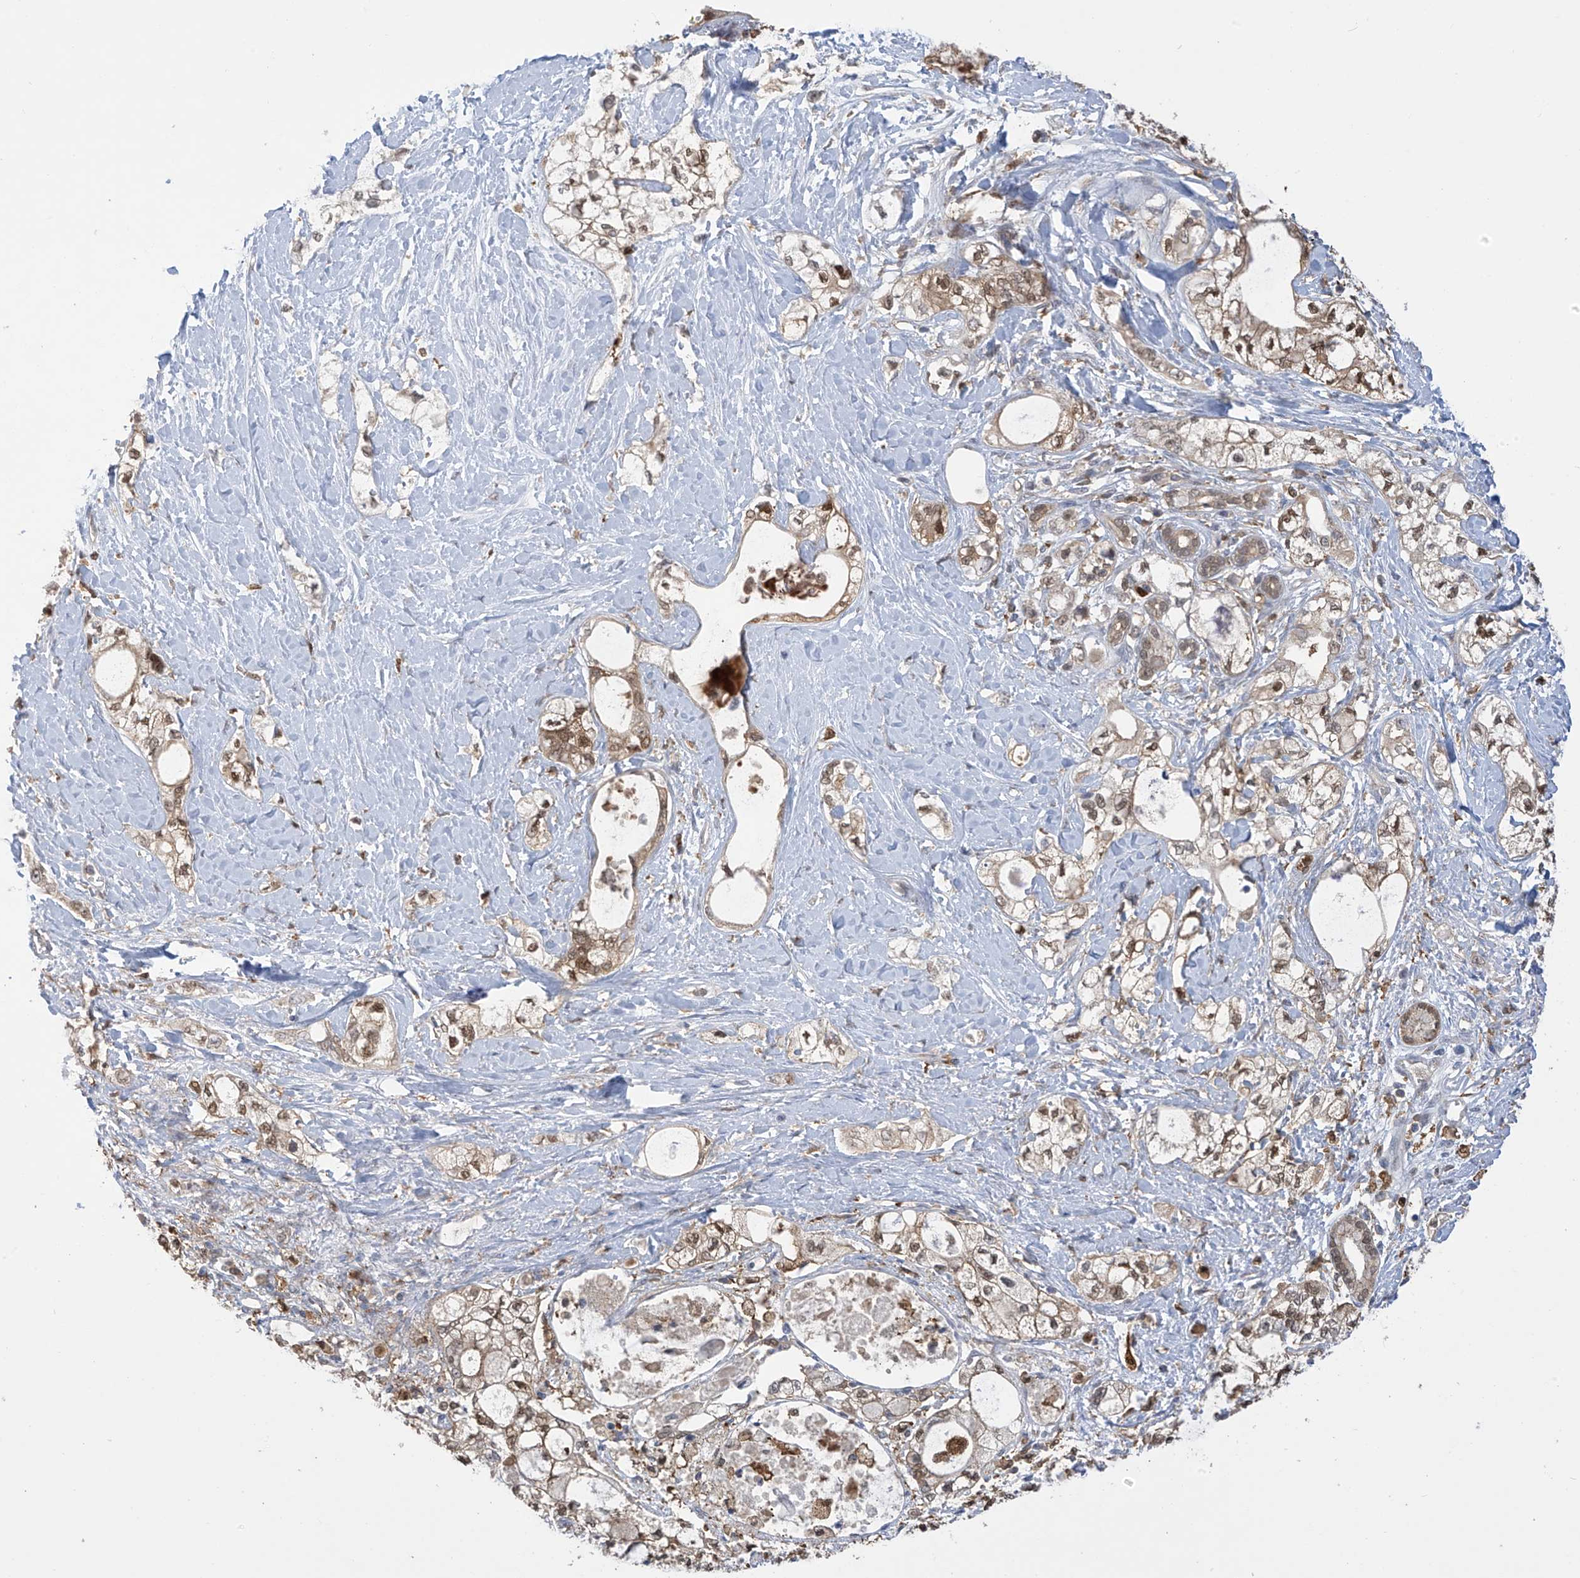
{"staining": {"intensity": "moderate", "quantity": "25%-75%", "location": "cytoplasmic/membranous,nuclear"}, "tissue": "pancreatic cancer", "cell_type": "Tumor cells", "image_type": "cancer", "snomed": [{"axis": "morphology", "description": "Adenocarcinoma, NOS"}, {"axis": "topography", "description": "Pancreas"}], "caption": "Protein positivity by IHC exhibits moderate cytoplasmic/membranous and nuclear expression in approximately 25%-75% of tumor cells in adenocarcinoma (pancreatic).", "gene": "IDH1", "patient": {"sex": "male", "age": 70}}